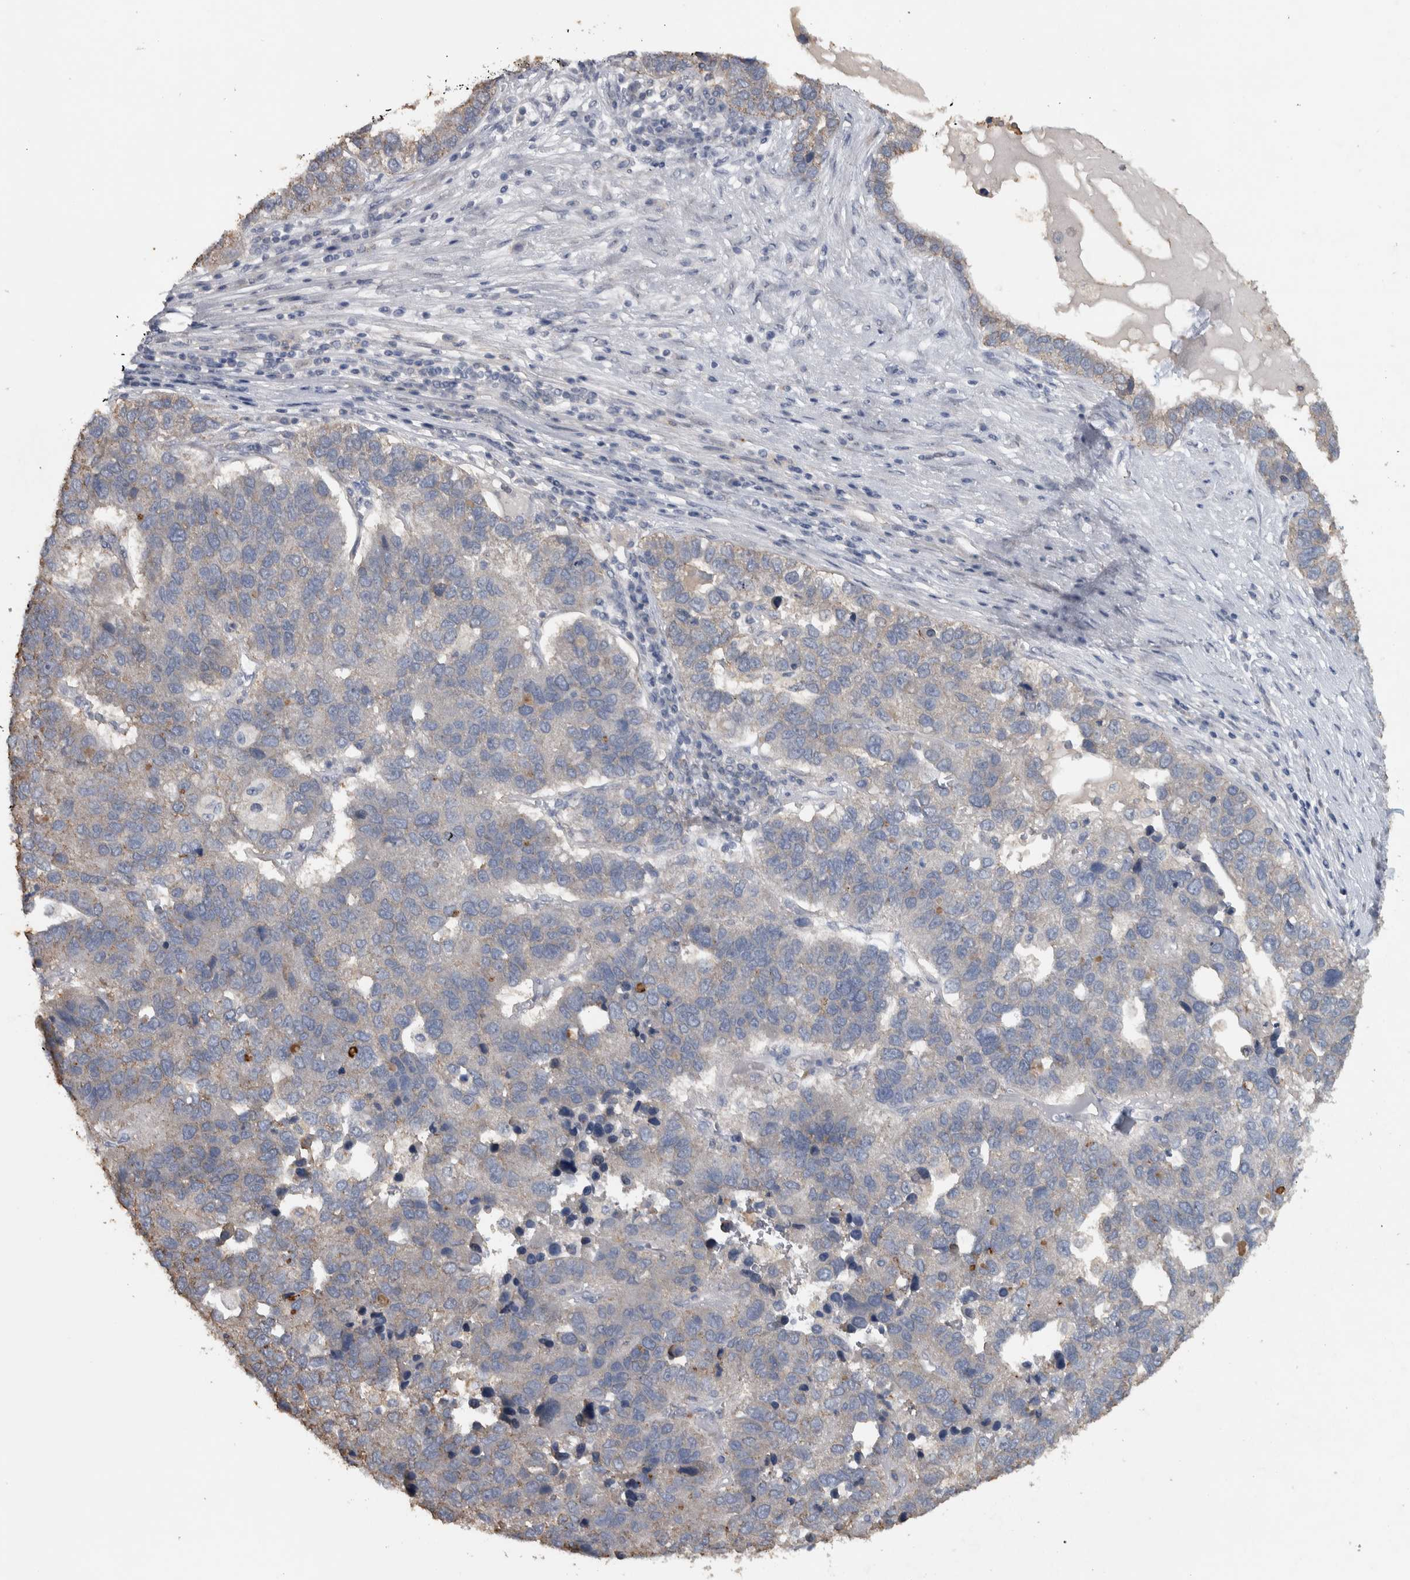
{"staining": {"intensity": "negative", "quantity": "none", "location": "none"}, "tissue": "pancreatic cancer", "cell_type": "Tumor cells", "image_type": "cancer", "snomed": [{"axis": "morphology", "description": "Adenocarcinoma, NOS"}, {"axis": "topography", "description": "Pancreas"}], "caption": "Immunohistochemistry (IHC) micrograph of pancreatic cancer stained for a protein (brown), which demonstrates no positivity in tumor cells.", "gene": "NT5C2", "patient": {"sex": "female", "age": 61}}